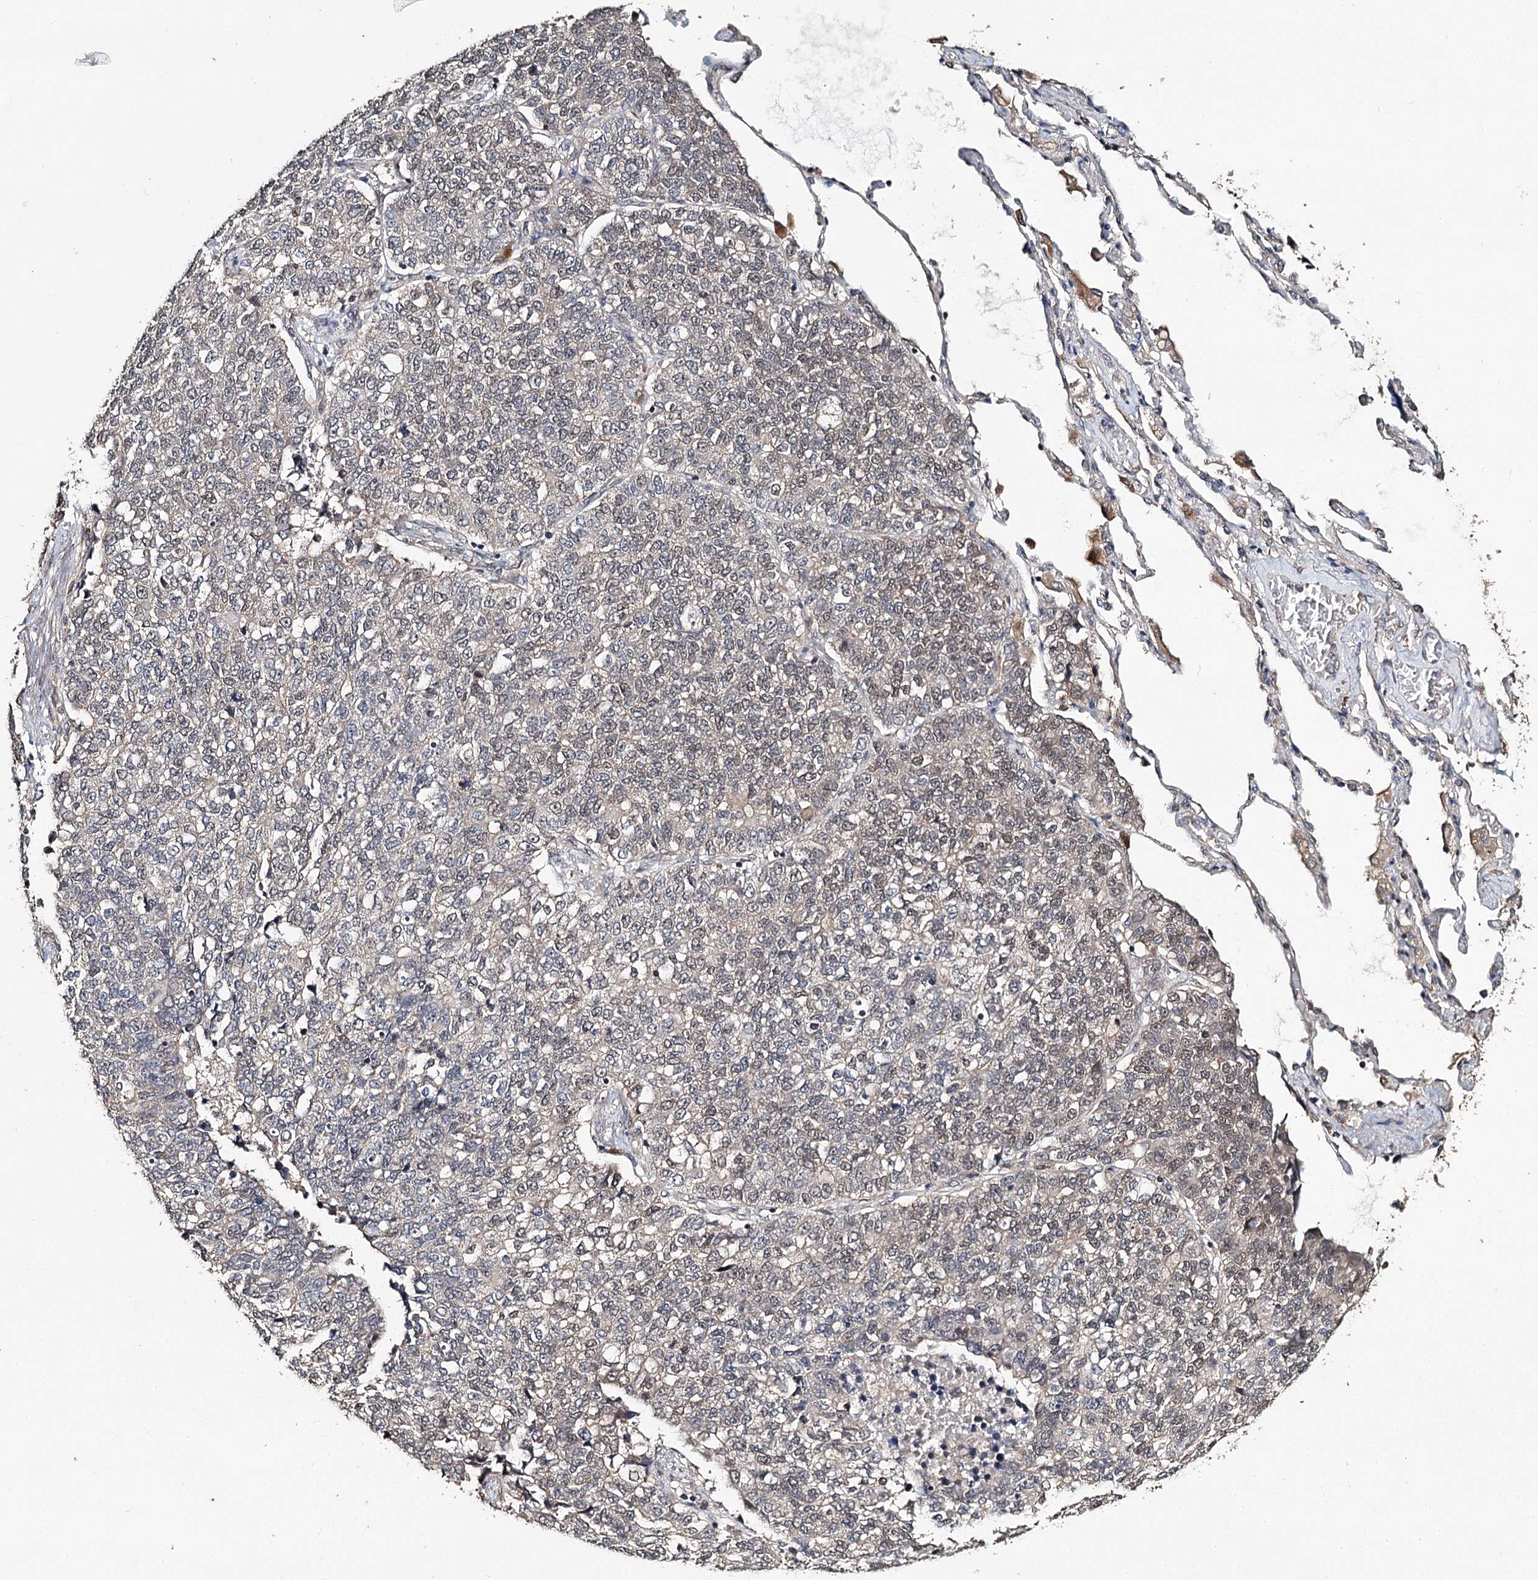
{"staining": {"intensity": "negative", "quantity": "none", "location": "none"}, "tissue": "lung cancer", "cell_type": "Tumor cells", "image_type": "cancer", "snomed": [{"axis": "morphology", "description": "Adenocarcinoma, NOS"}, {"axis": "topography", "description": "Lung"}], "caption": "Tumor cells show no significant expression in lung cancer.", "gene": "NOPCHAP1", "patient": {"sex": "male", "age": 49}}